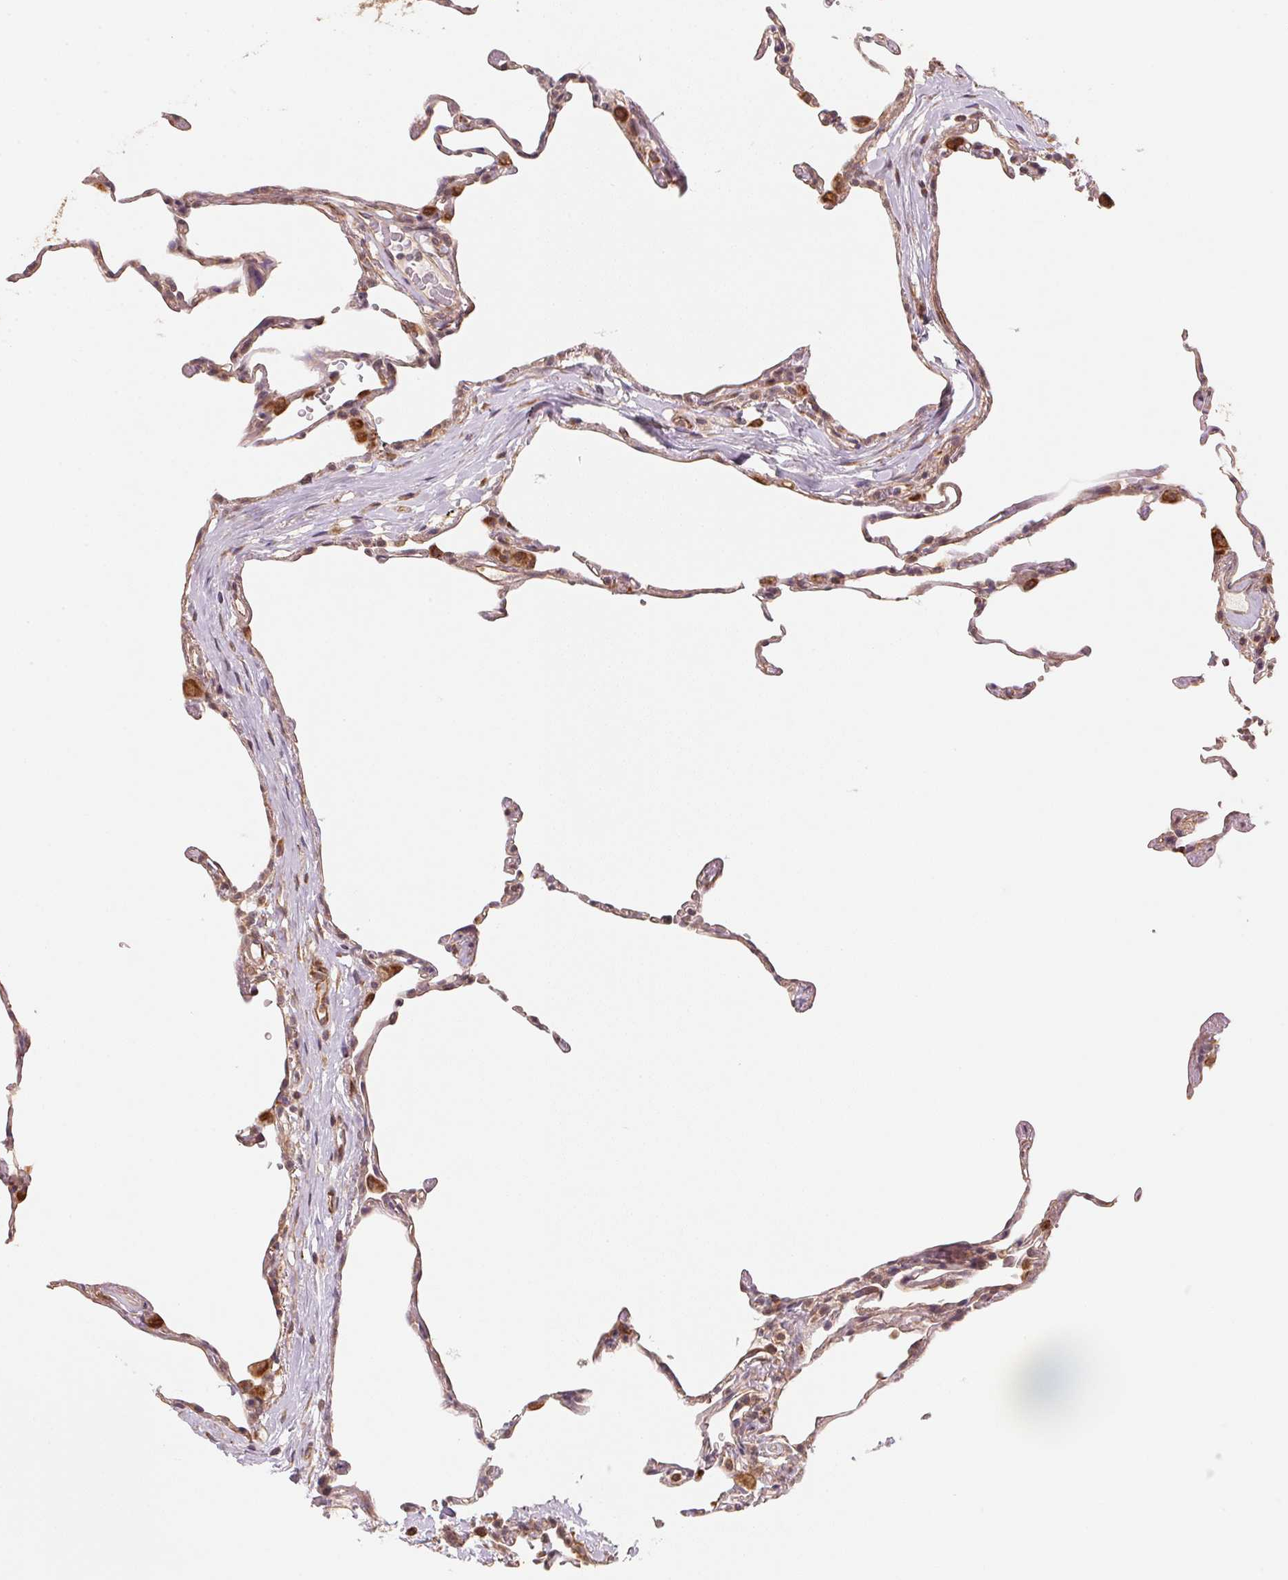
{"staining": {"intensity": "moderate", "quantity": "<25%", "location": "cytoplasmic/membranous"}, "tissue": "lung", "cell_type": "Alveolar cells", "image_type": "normal", "snomed": [{"axis": "morphology", "description": "Normal tissue, NOS"}, {"axis": "topography", "description": "Lung"}], "caption": "Lung stained with DAB (3,3'-diaminobenzidine) IHC reveals low levels of moderate cytoplasmic/membranous expression in about <25% of alveolar cells.", "gene": "TSPAN12", "patient": {"sex": "female", "age": 57}}